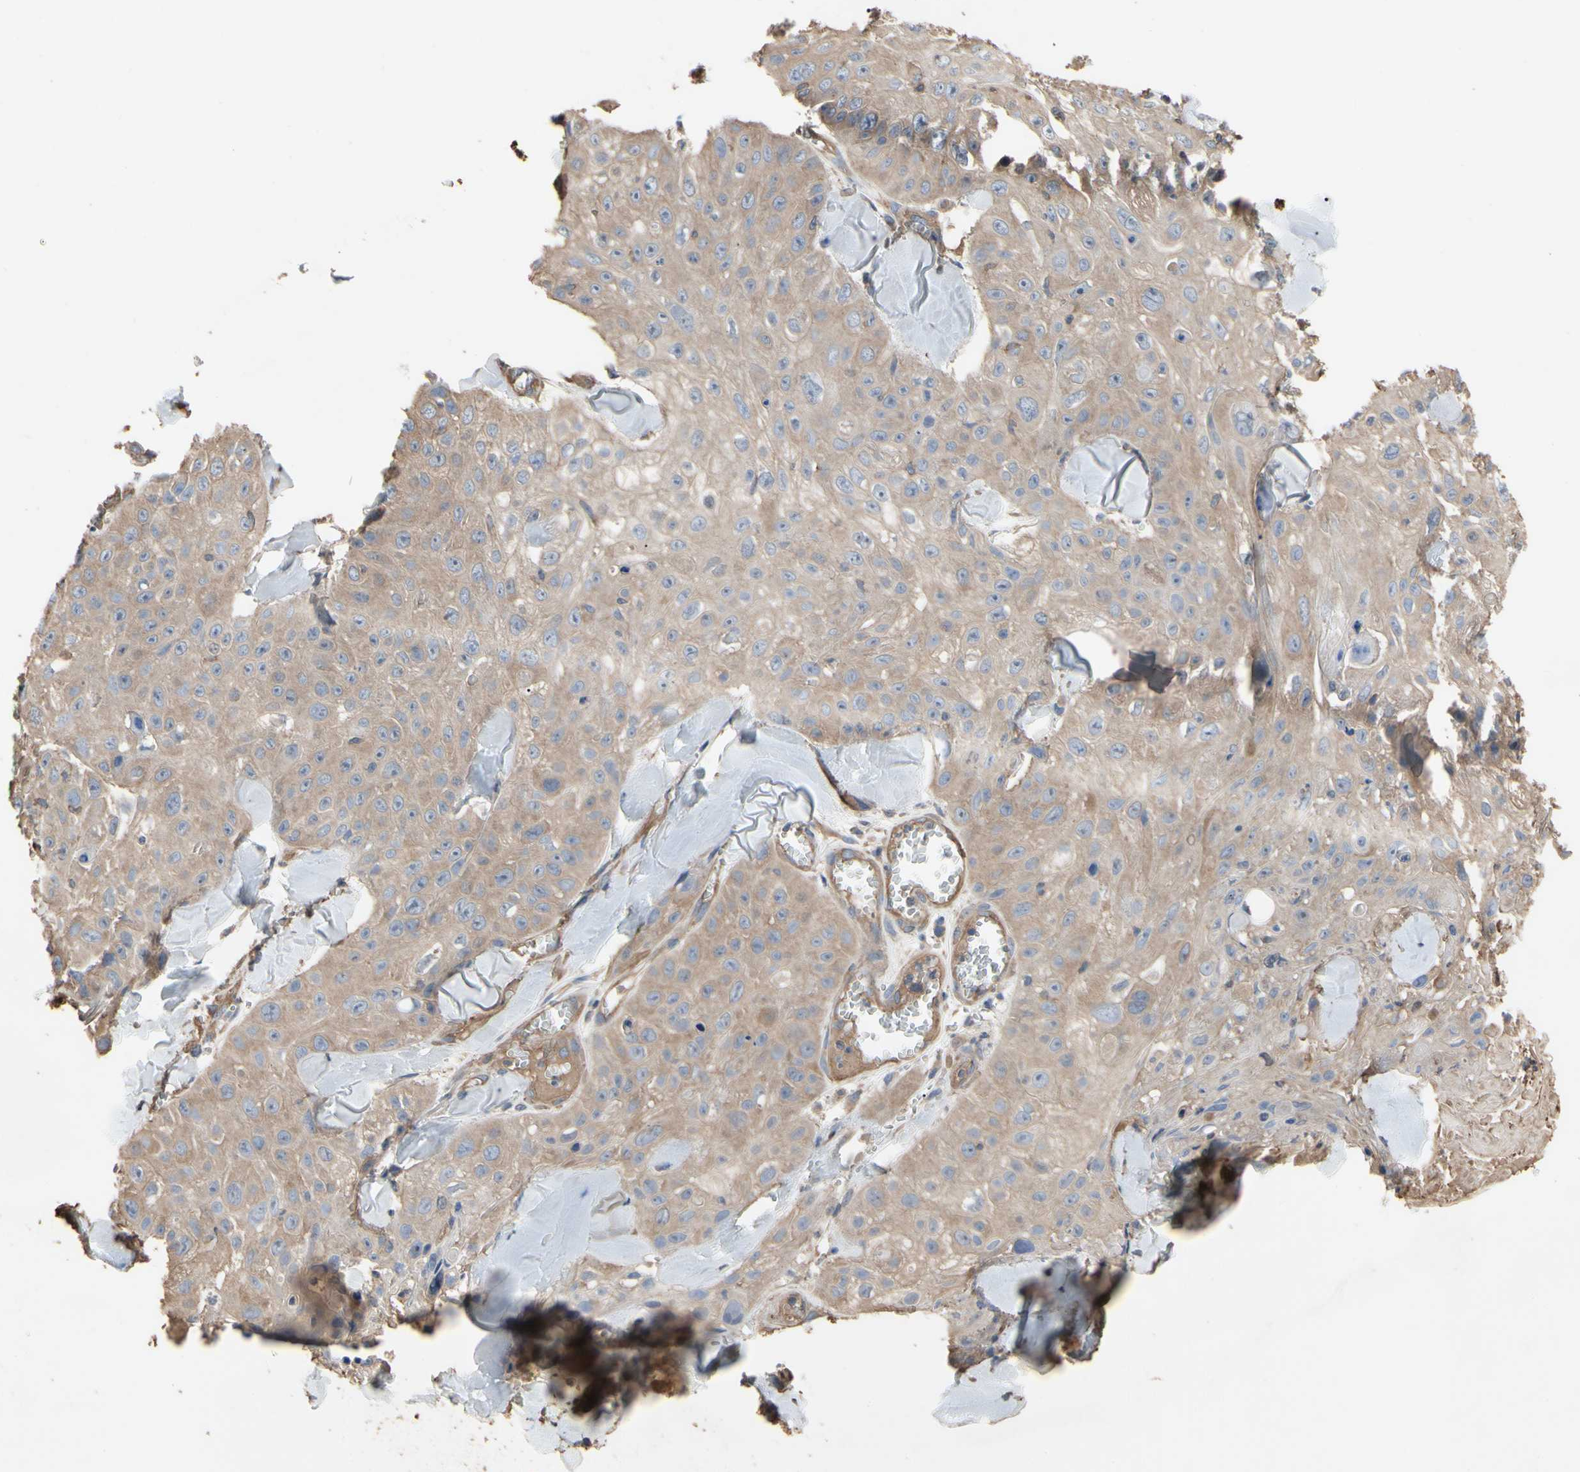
{"staining": {"intensity": "weak", "quantity": ">75%", "location": "cytoplasmic/membranous"}, "tissue": "skin cancer", "cell_type": "Tumor cells", "image_type": "cancer", "snomed": [{"axis": "morphology", "description": "Squamous cell carcinoma, NOS"}, {"axis": "topography", "description": "Skin"}], "caption": "A high-resolution image shows immunohistochemistry (IHC) staining of squamous cell carcinoma (skin), which reveals weak cytoplasmic/membranous staining in about >75% of tumor cells. Nuclei are stained in blue.", "gene": "PDZK1", "patient": {"sex": "male", "age": 86}}